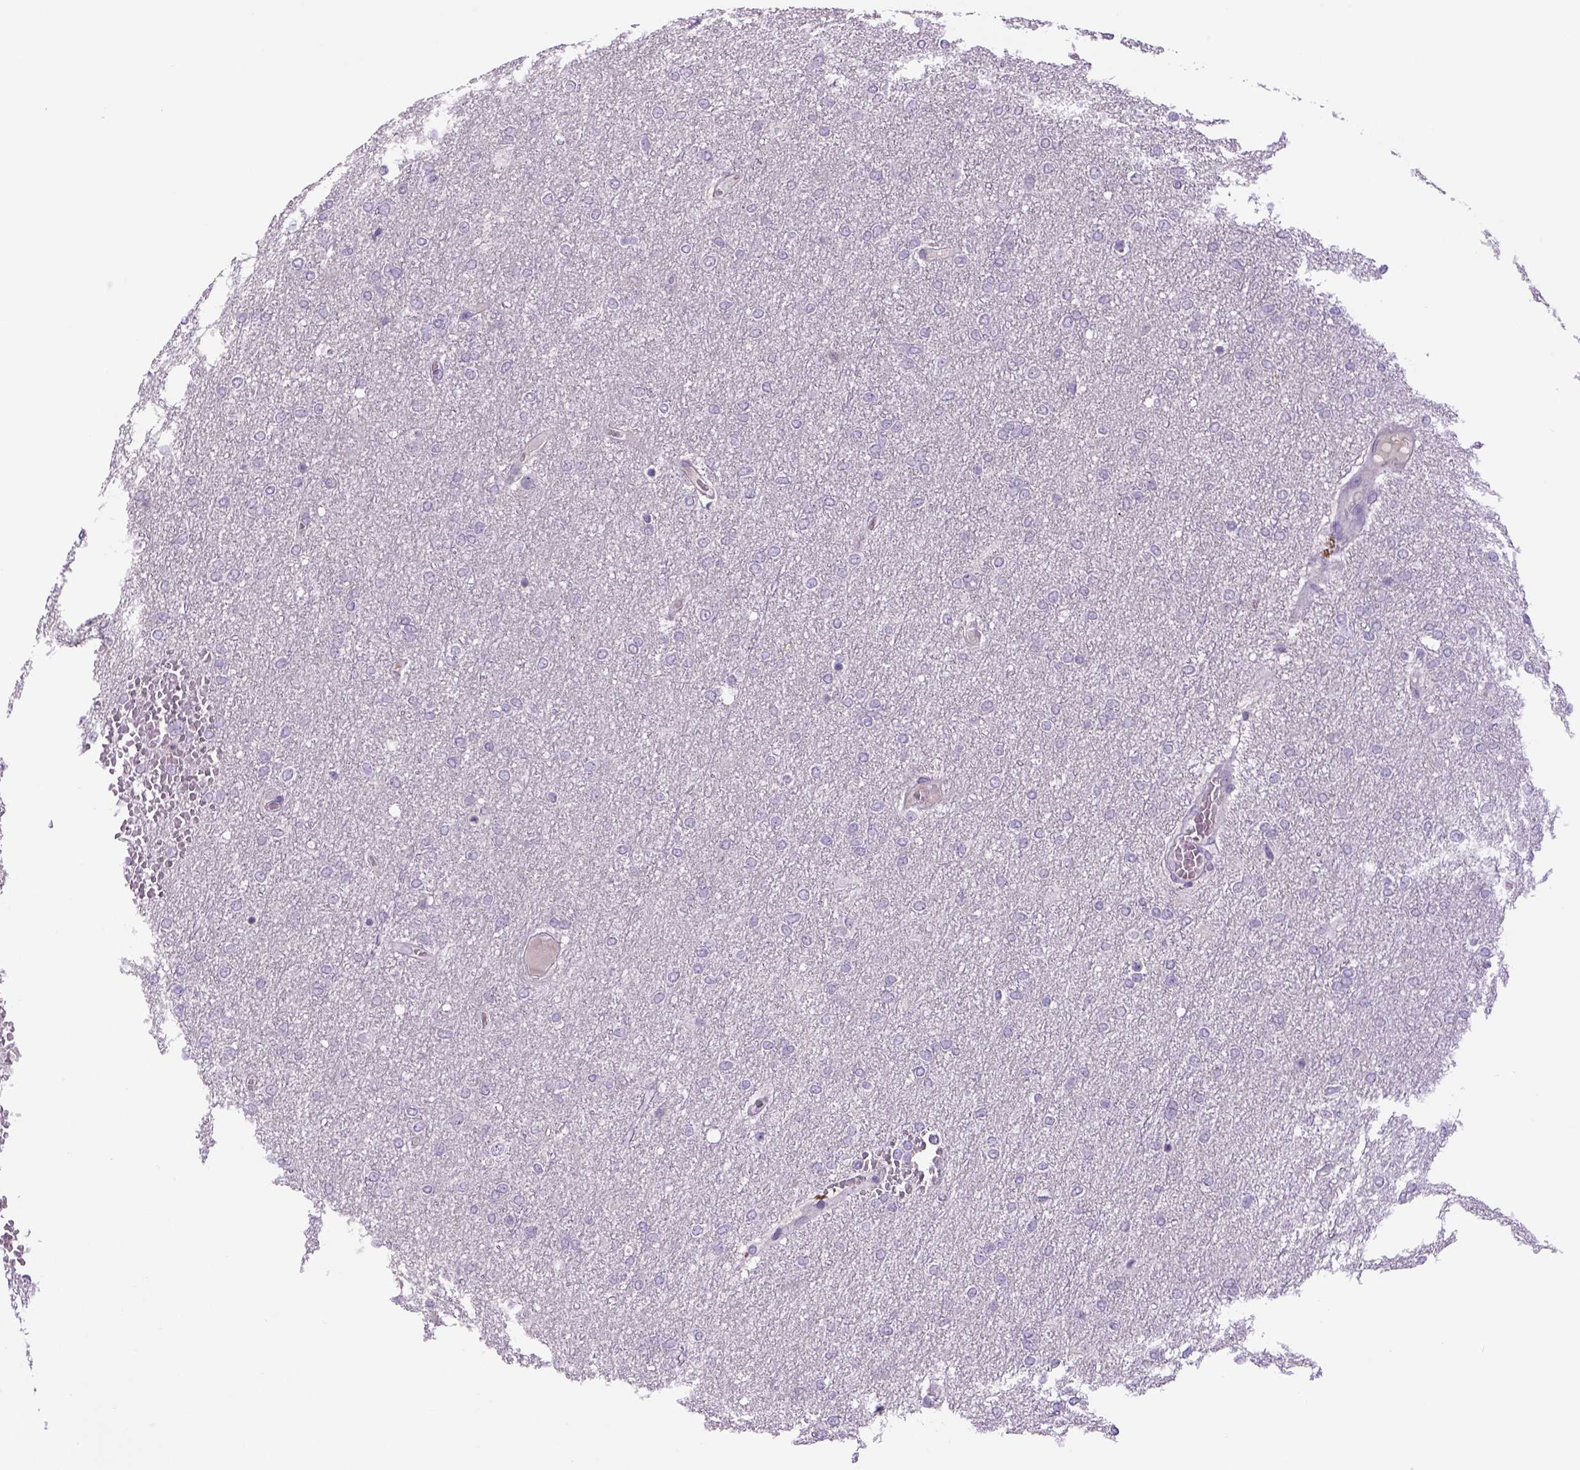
{"staining": {"intensity": "negative", "quantity": "none", "location": "none"}, "tissue": "glioma", "cell_type": "Tumor cells", "image_type": "cancer", "snomed": [{"axis": "morphology", "description": "Glioma, malignant, High grade"}, {"axis": "topography", "description": "Brain"}], "caption": "Tumor cells show no significant protein staining in high-grade glioma (malignant). The staining was performed using DAB (3,3'-diaminobenzidine) to visualize the protein expression in brown, while the nuclei were stained in blue with hematoxylin (Magnification: 20x).", "gene": "DBH", "patient": {"sex": "female", "age": 61}}